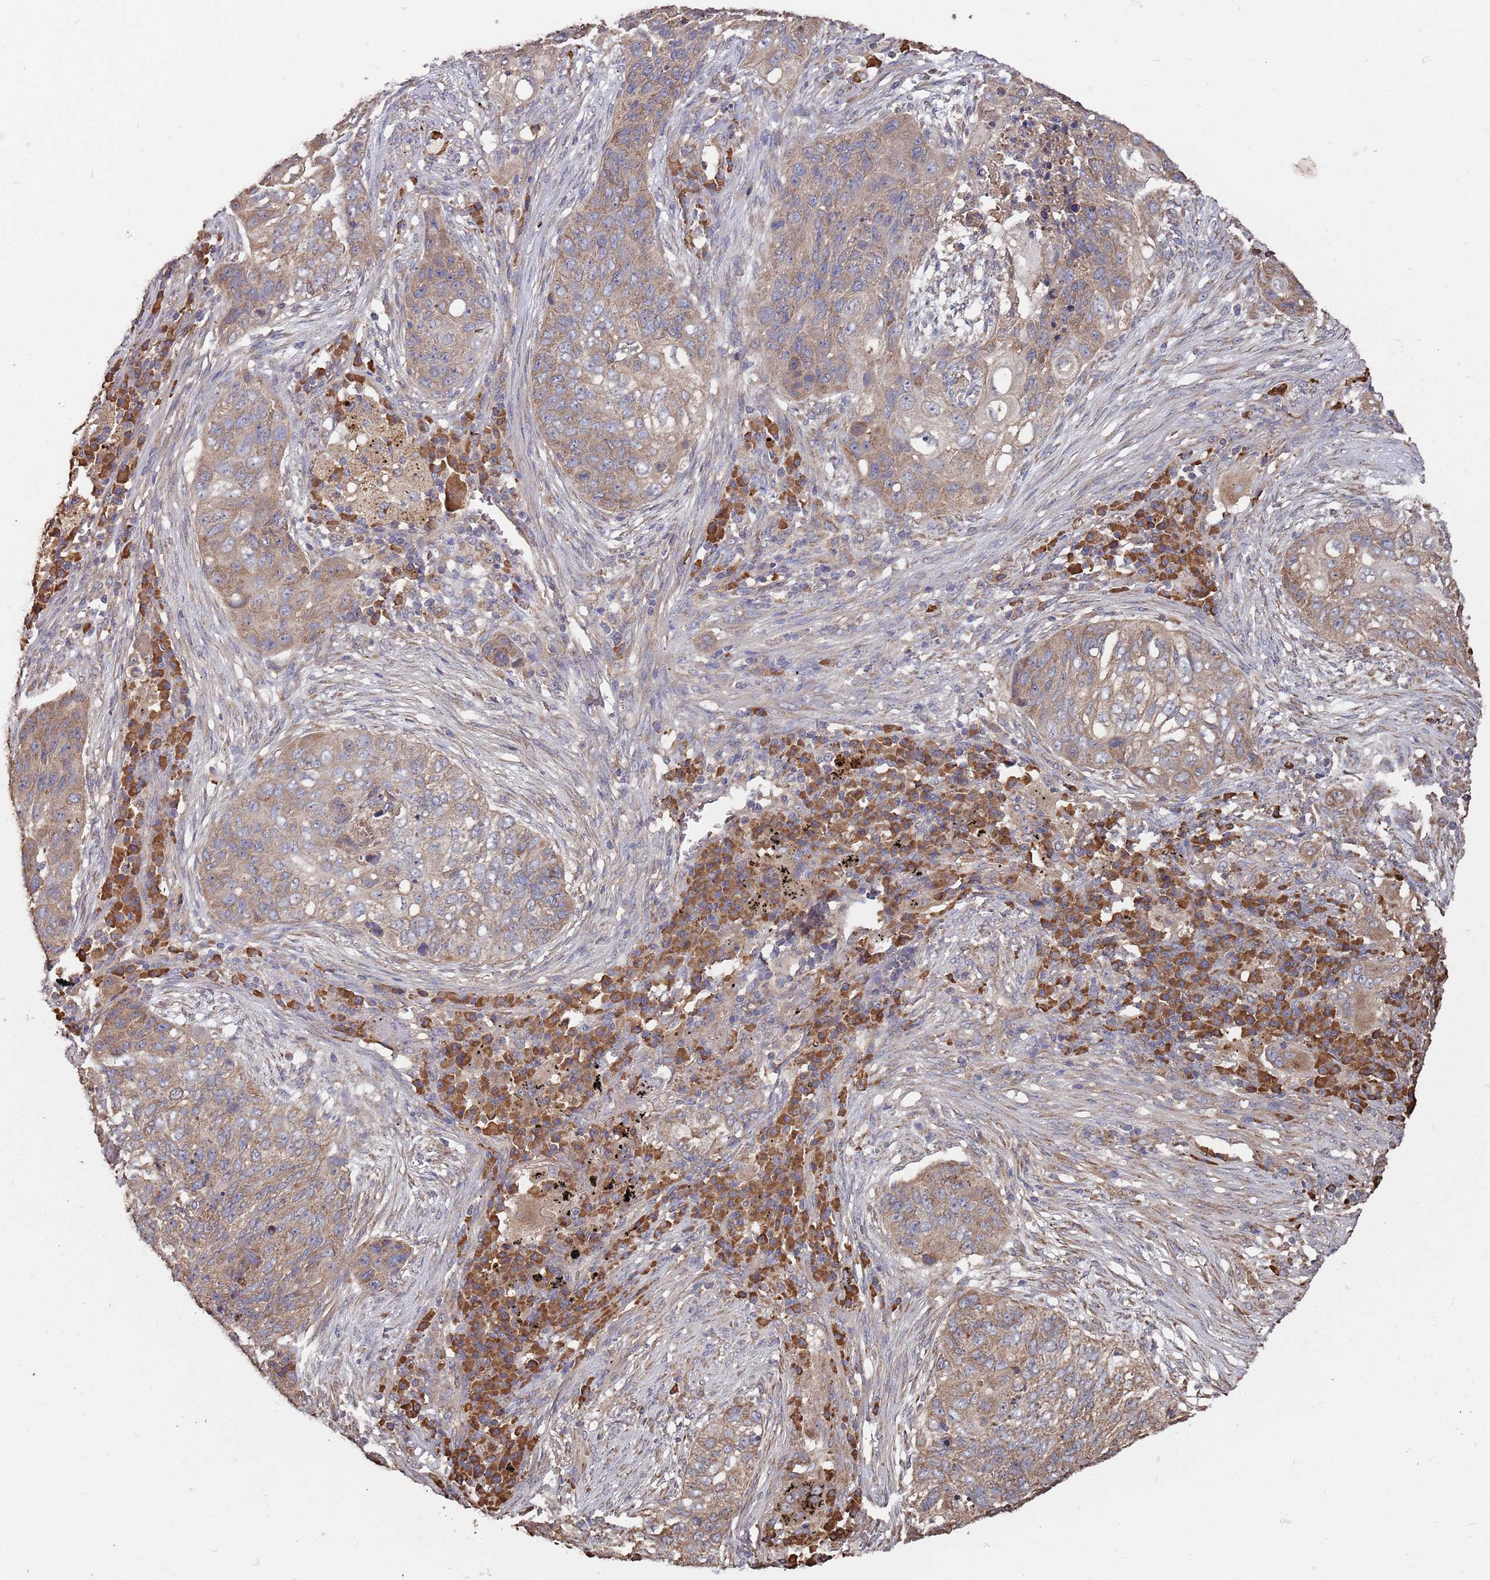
{"staining": {"intensity": "moderate", "quantity": "25%-75%", "location": "cytoplasmic/membranous"}, "tissue": "lung cancer", "cell_type": "Tumor cells", "image_type": "cancer", "snomed": [{"axis": "morphology", "description": "Squamous cell carcinoma, NOS"}, {"axis": "topography", "description": "Lung"}], "caption": "Immunohistochemical staining of human lung cancer (squamous cell carcinoma) exhibits moderate cytoplasmic/membranous protein positivity in approximately 25%-75% of tumor cells.", "gene": "ATG5", "patient": {"sex": "female", "age": 63}}